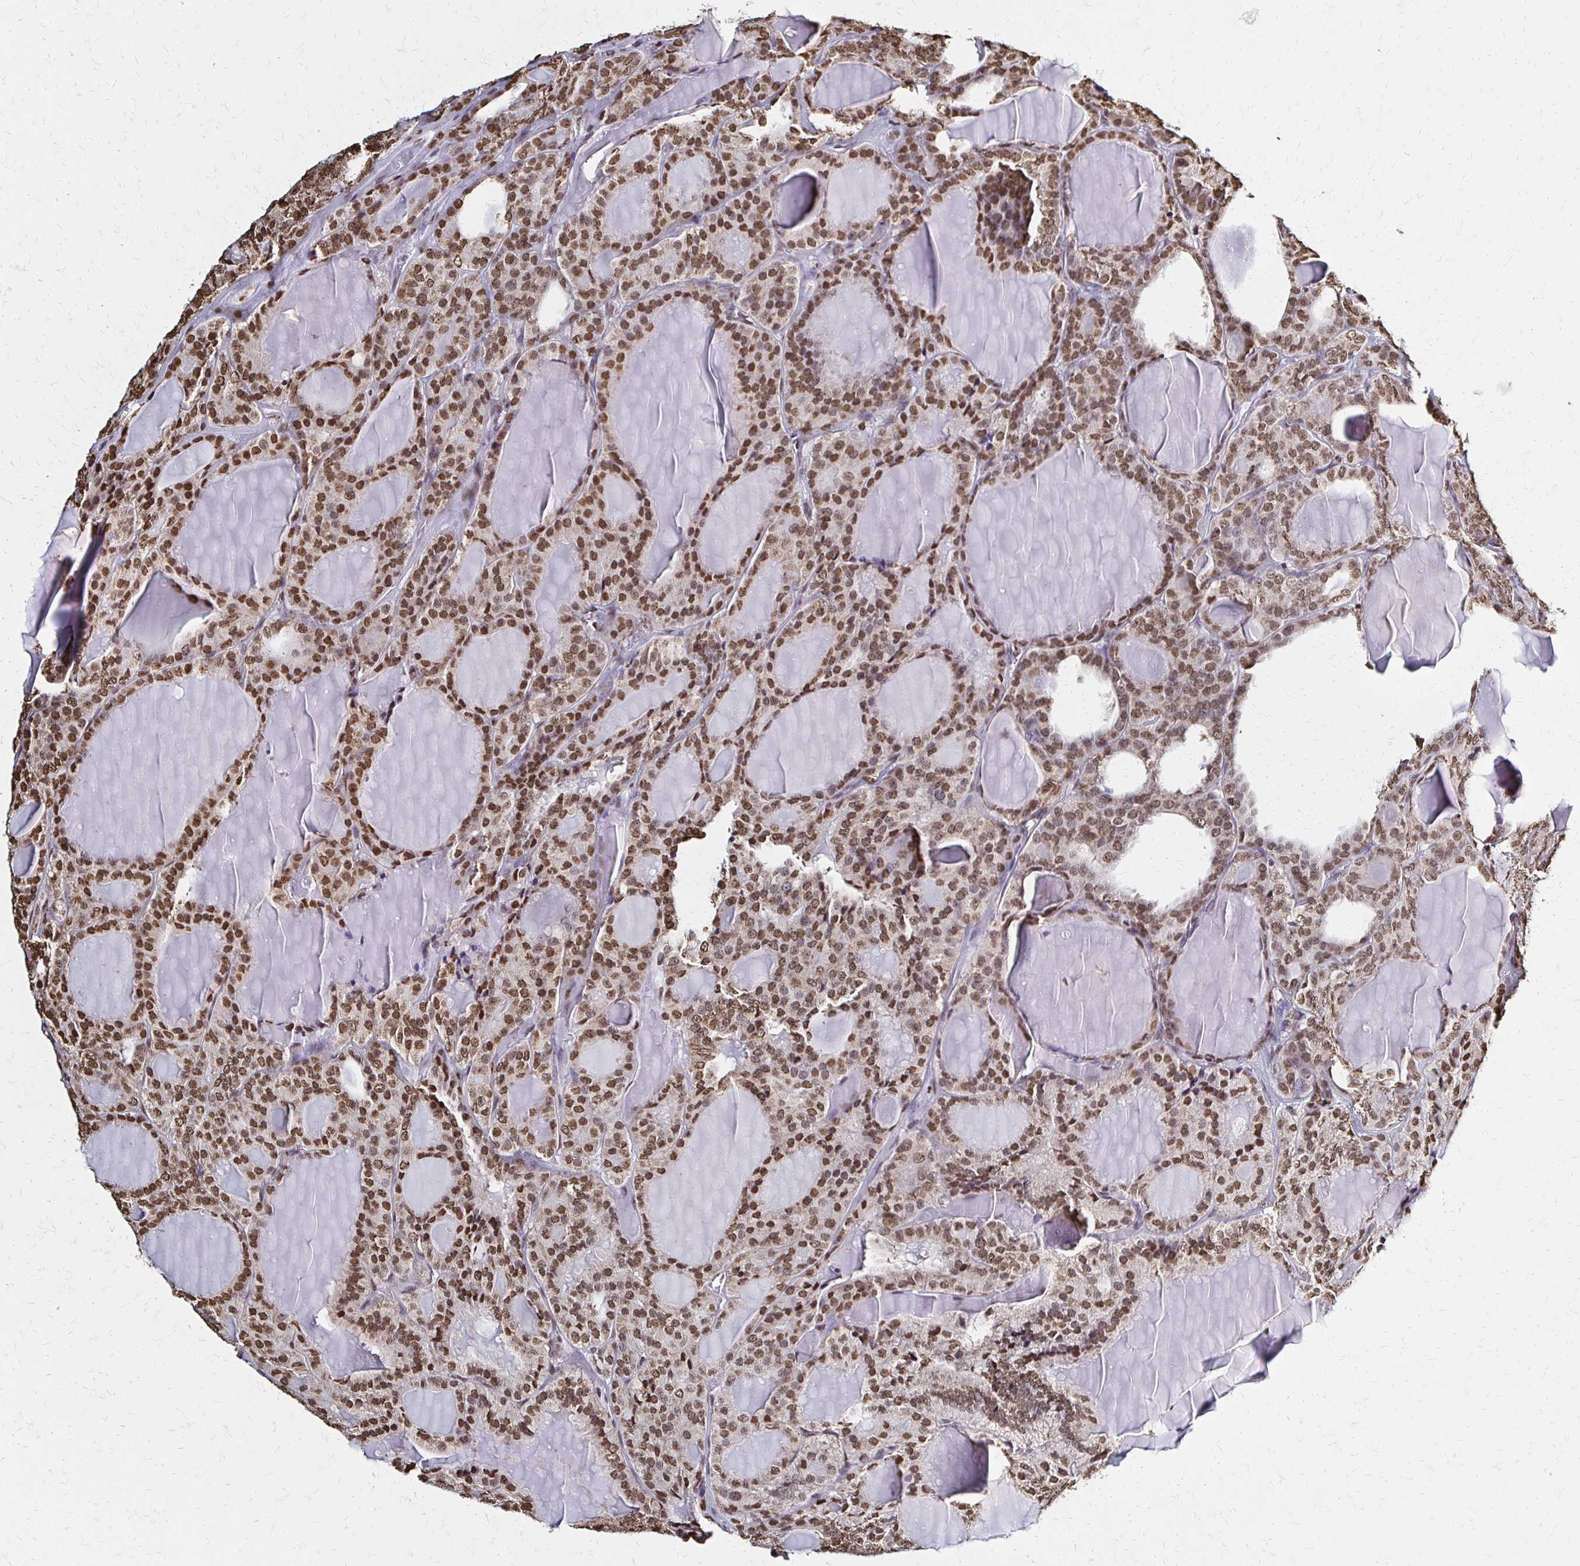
{"staining": {"intensity": "moderate", "quantity": ">75%", "location": "nuclear"}, "tissue": "thyroid cancer", "cell_type": "Tumor cells", "image_type": "cancer", "snomed": [{"axis": "morphology", "description": "Follicular adenoma carcinoma, NOS"}, {"axis": "topography", "description": "Thyroid gland"}], "caption": "The image displays staining of follicular adenoma carcinoma (thyroid), revealing moderate nuclear protein positivity (brown color) within tumor cells.", "gene": "HOXA9", "patient": {"sex": "male", "age": 74}}